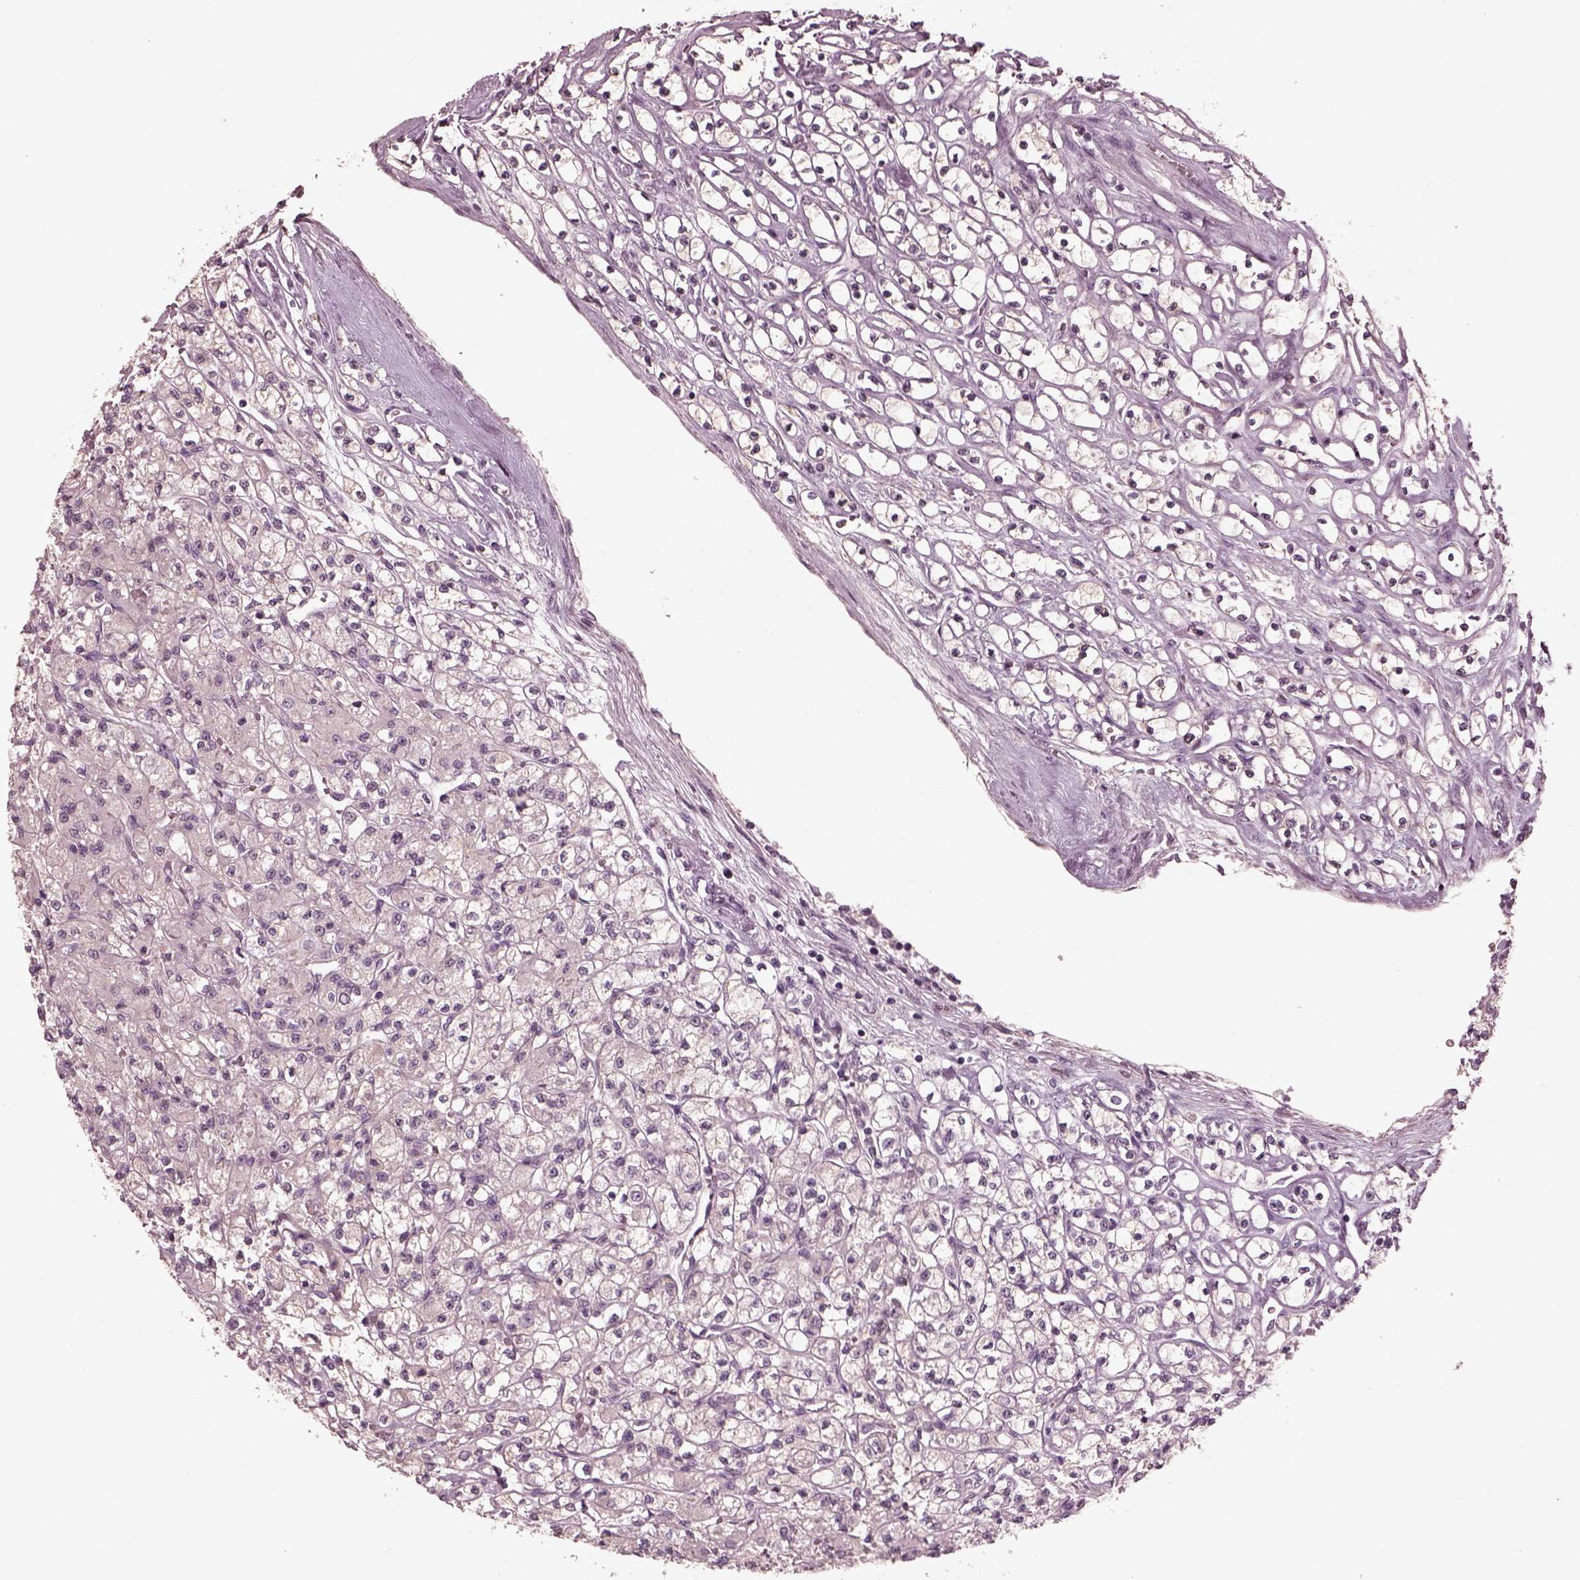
{"staining": {"intensity": "negative", "quantity": "none", "location": "none"}, "tissue": "renal cancer", "cell_type": "Tumor cells", "image_type": "cancer", "snomed": [{"axis": "morphology", "description": "Adenocarcinoma, NOS"}, {"axis": "topography", "description": "Kidney"}], "caption": "A micrograph of renal cancer (adenocarcinoma) stained for a protein shows no brown staining in tumor cells. (DAB (3,3'-diaminobenzidine) IHC, high magnification).", "gene": "PORCN", "patient": {"sex": "female", "age": 70}}